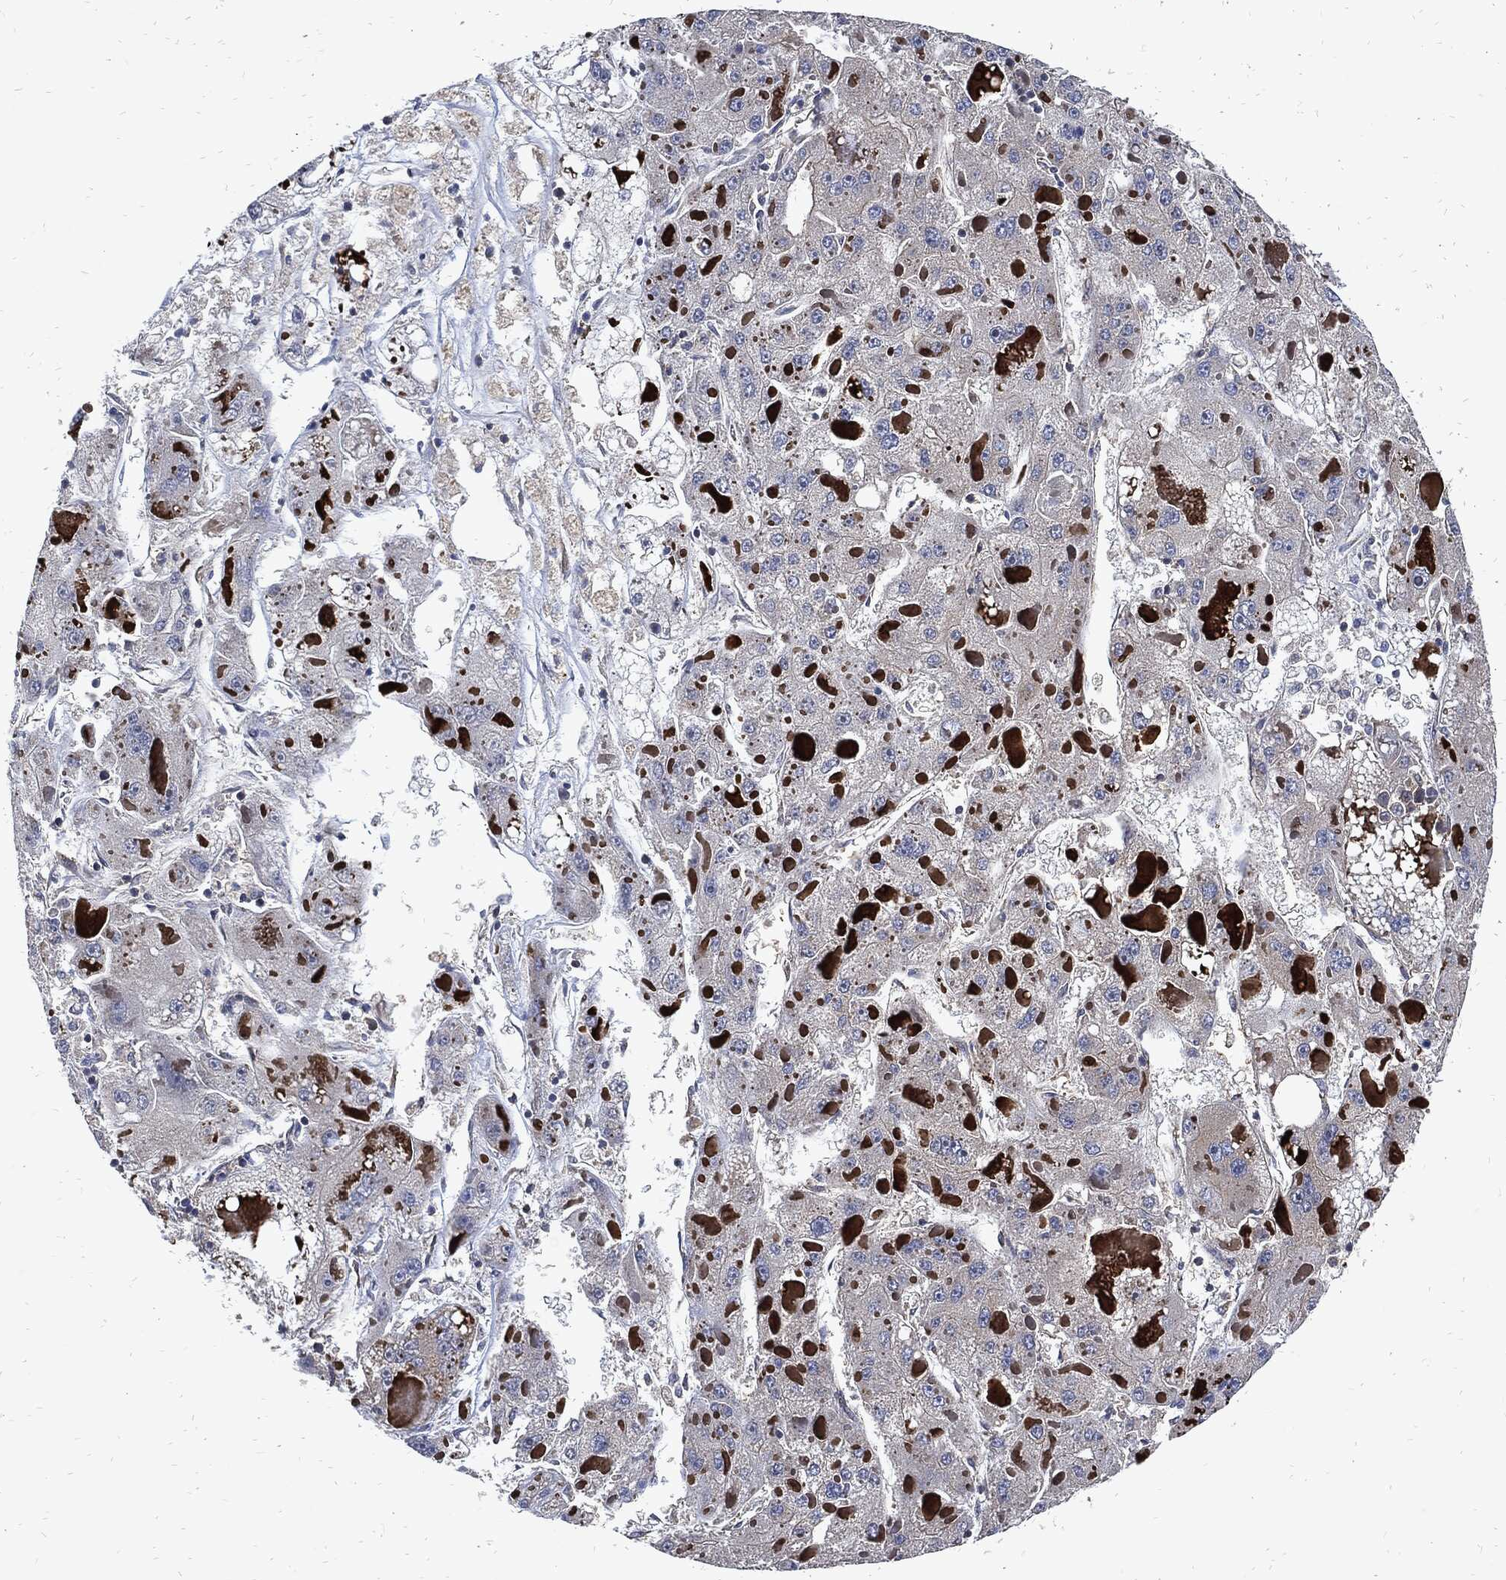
{"staining": {"intensity": "negative", "quantity": "none", "location": "none"}, "tissue": "liver cancer", "cell_type": "Tumor cells", "image_type": "cancer", "snomed": [{"axis": "morphology", "description": "Carcinoma, Hepatocellular, NOS"}, {"axis": "topography", "description": "Liver"}], "caption": "The micrograph demonstrates no significant expression in tumor cells of liver hepatocellular carcinoma.", "gene": "DCTN1", "patient": {"sex": "female", "age": 73}}